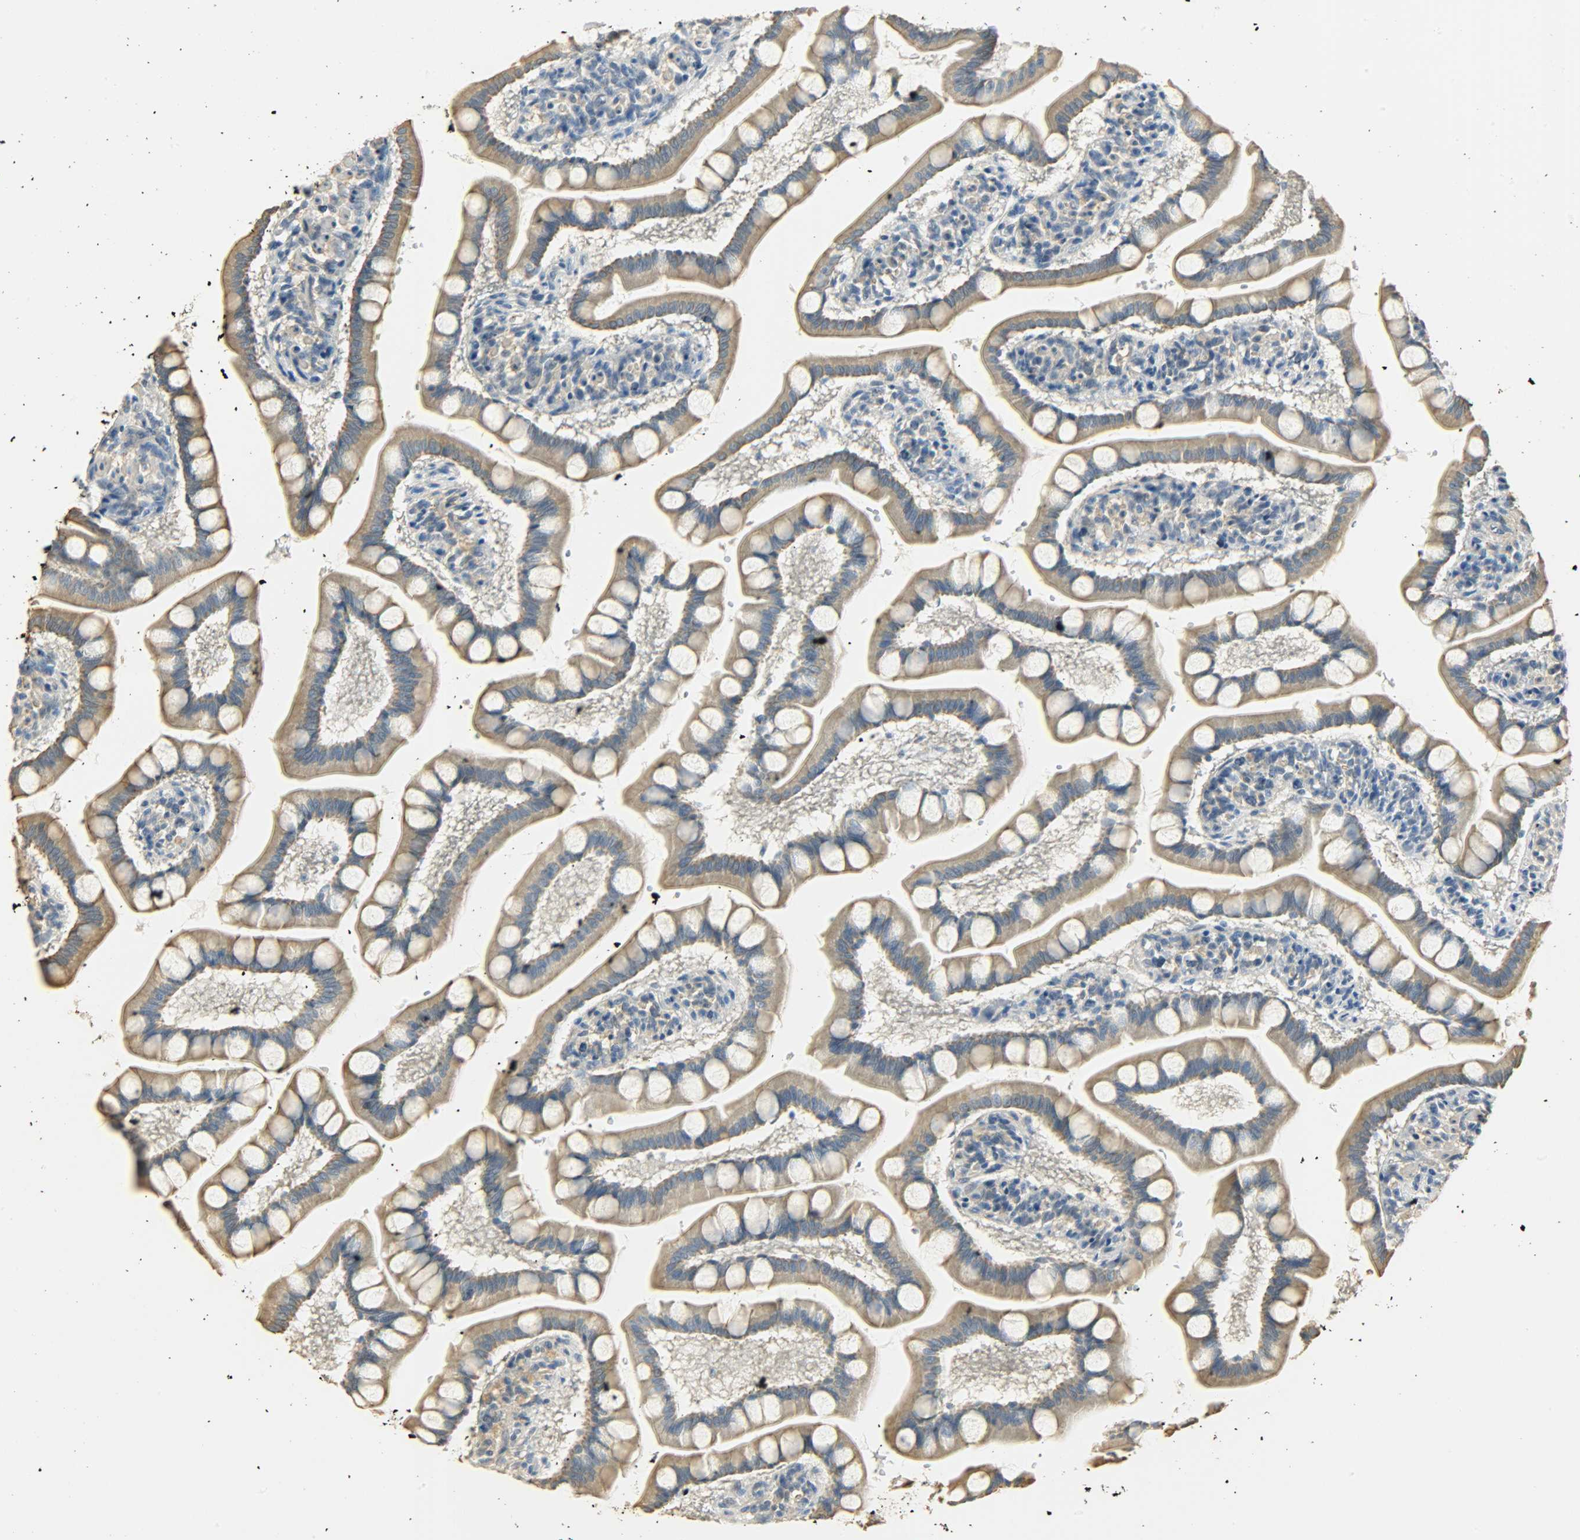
{"staining": {"intensity": "moderate", "quantity": ">75%", "location": "cytoplasmic/membranous"}, "tissue": "small intestine", "cell_type": "Glandular cells", "image_type": "normal", "snomed": [{"axis": "morphology", "description": "Normal tissue, NOS"}, {"axis": "topography", "description": "Small intestine"}], "caption": "About >75% of glandular cells in benign small intestine exhibit moderate cytoplasmic/membranous protein positivity as visualized by brown immunohistochemical staining.", "gene": "USP13", "patient": {"sex": "male", "age": 41}}